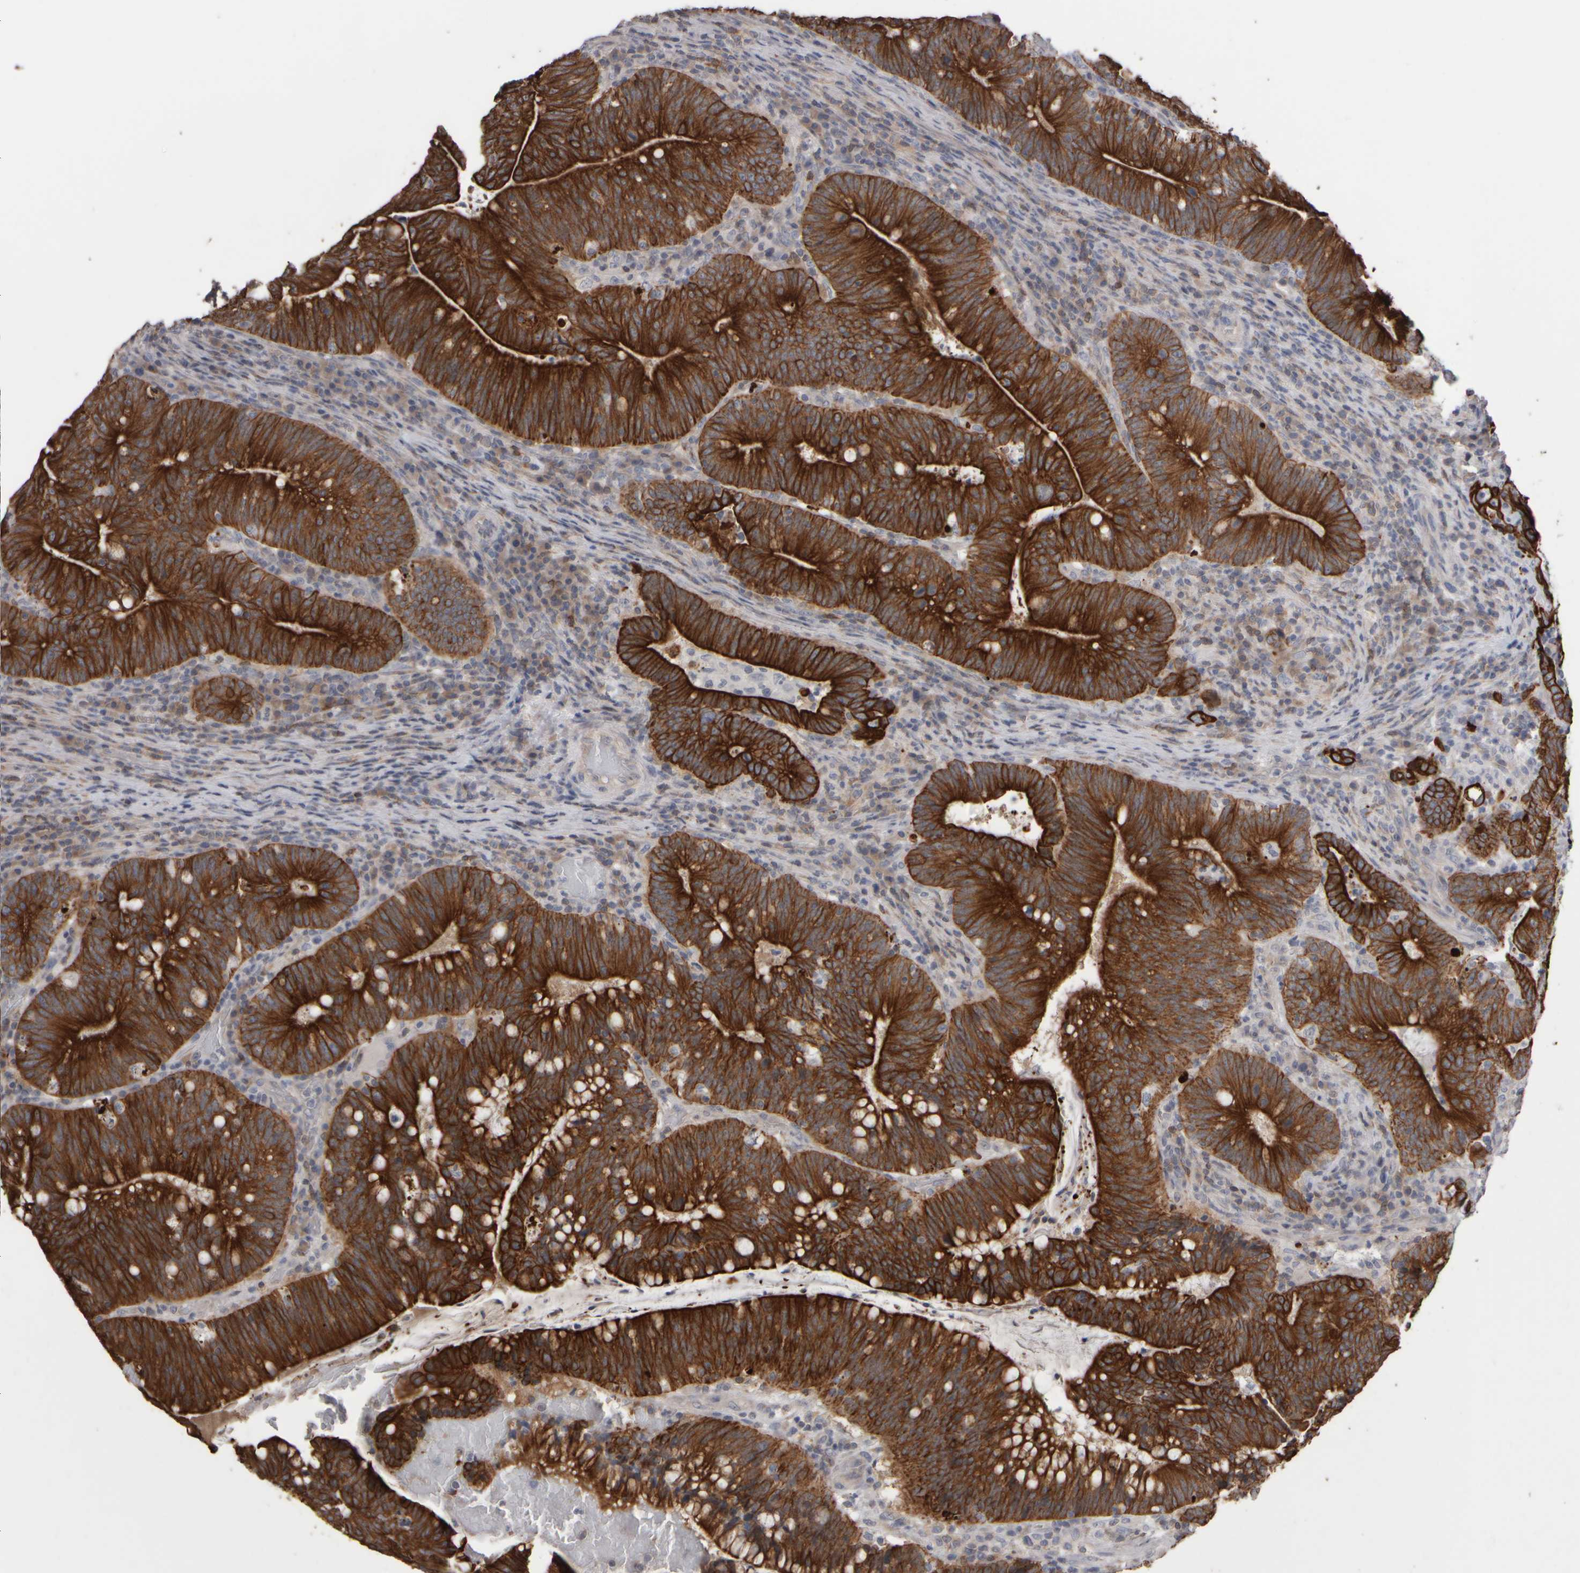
{"staining": {"intensity": "strong", "quantity": ">75%", "location": "cytoplasmic/membranous"}, "tissue": "colorectal cancer", "cell_type": "Tumor cells", "image_type": "cancer", "snomed": [{"axis": "morphology", "description": "Adenocarcinoma, NOS"}, {"axis": "topography", "description": "Colon"}], "caption": "This is an image of immunohistochemistry (IHC) staining of colorectal cancer, which shows strong positivity in the cytoplasmic/membranous of tumor cells.", "gene": "EPHX2", "patient": {"sex": "female", "age": 66}}